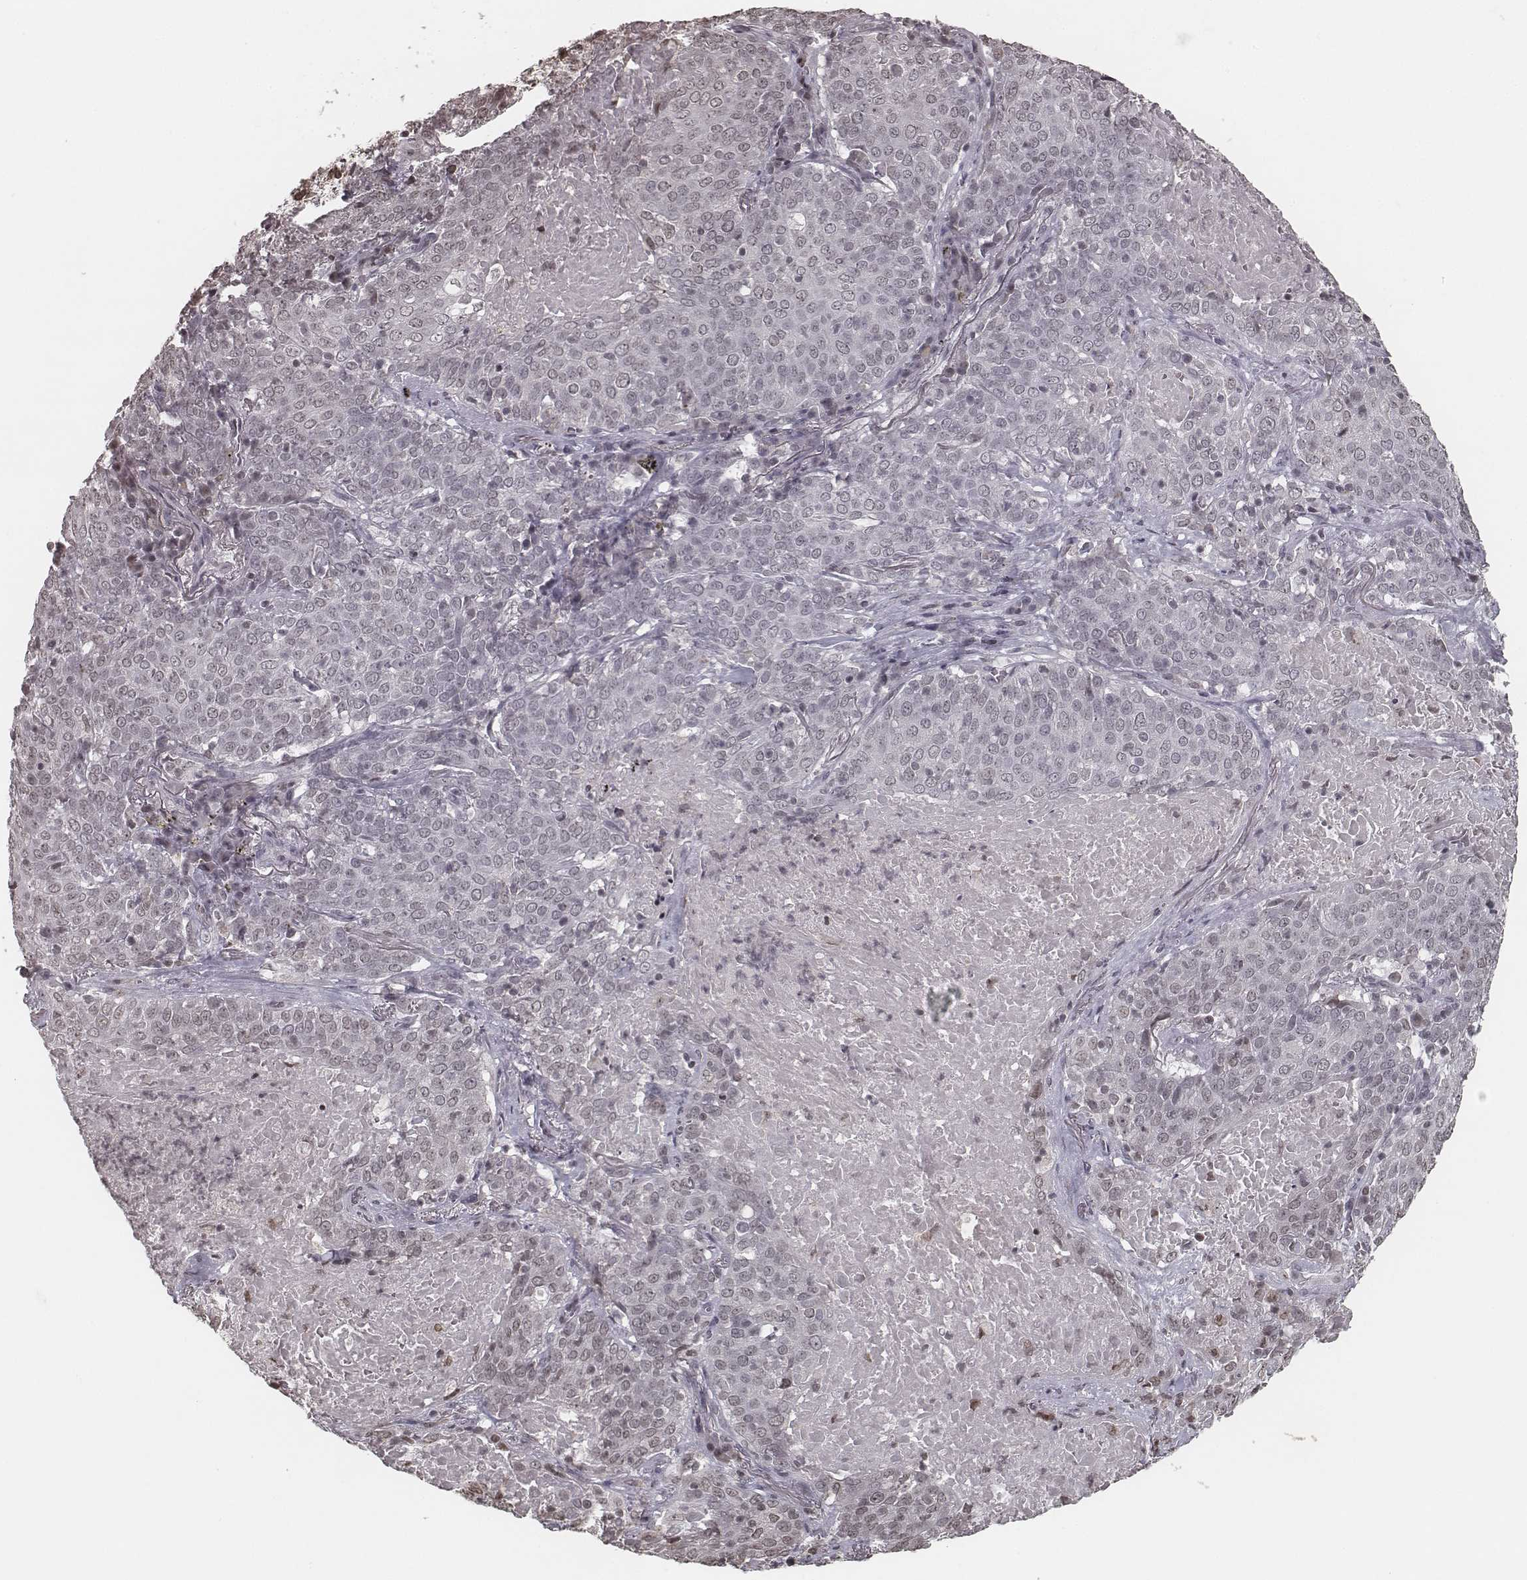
{"staining": {"intensity": "negative", "quantity": "none", "location": "none"}, "tissue": "lung cancer", "cell_type": "Tumor cells", "image_type": "cancer", "snomed": [{"axis": "morphology", "description": "Squamous cell carcinoma, NOS"}, {"axis": "topography", "description": "Lung"}], "caption": "There is no significant staining in tumor cells of squamous cell carcinoma (lung).", "gene": "HMGA2", "patient": {"sex": "male", "age": 82}}